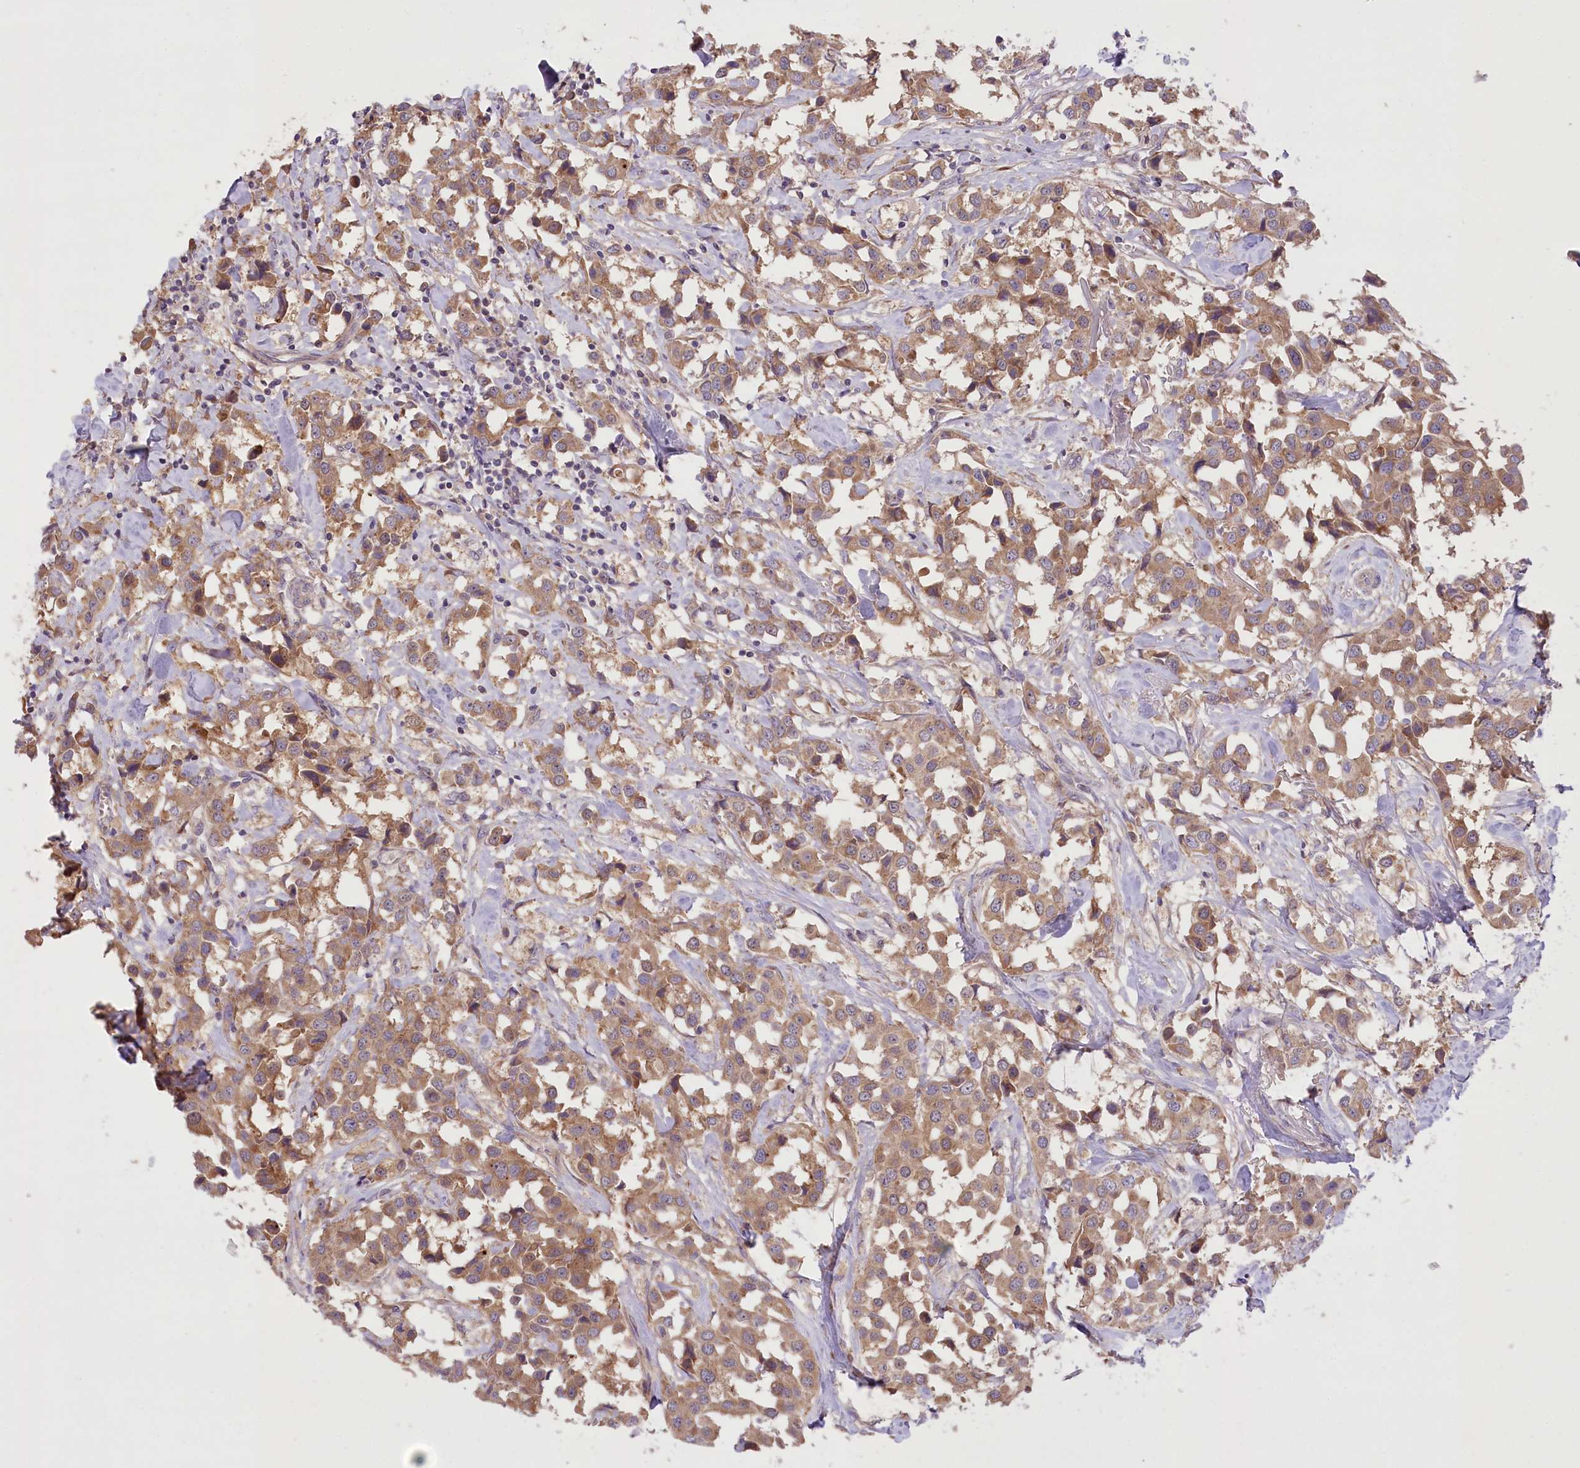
{"staining": {"intensity": "moderate", "quantity": ">75%", "location": "cytoplasmic/membranous"}, "tissue": "breast cancer", "cell_type": "Tumor cells", "image_type": "cancer", "snomed": [{"axis": "morphology", "description": "Duct carcinoma"}, {"axis": "topography", "description": "Breast"}], "caption": "Tumor cells show medium levels of moderate cytoplasmic/membranous expression in approximately >75% of cells in human infiltrating ductal carcinoma (breast).", "gene": "PBLD", "patient": {"sex": "female", "age": 80}}